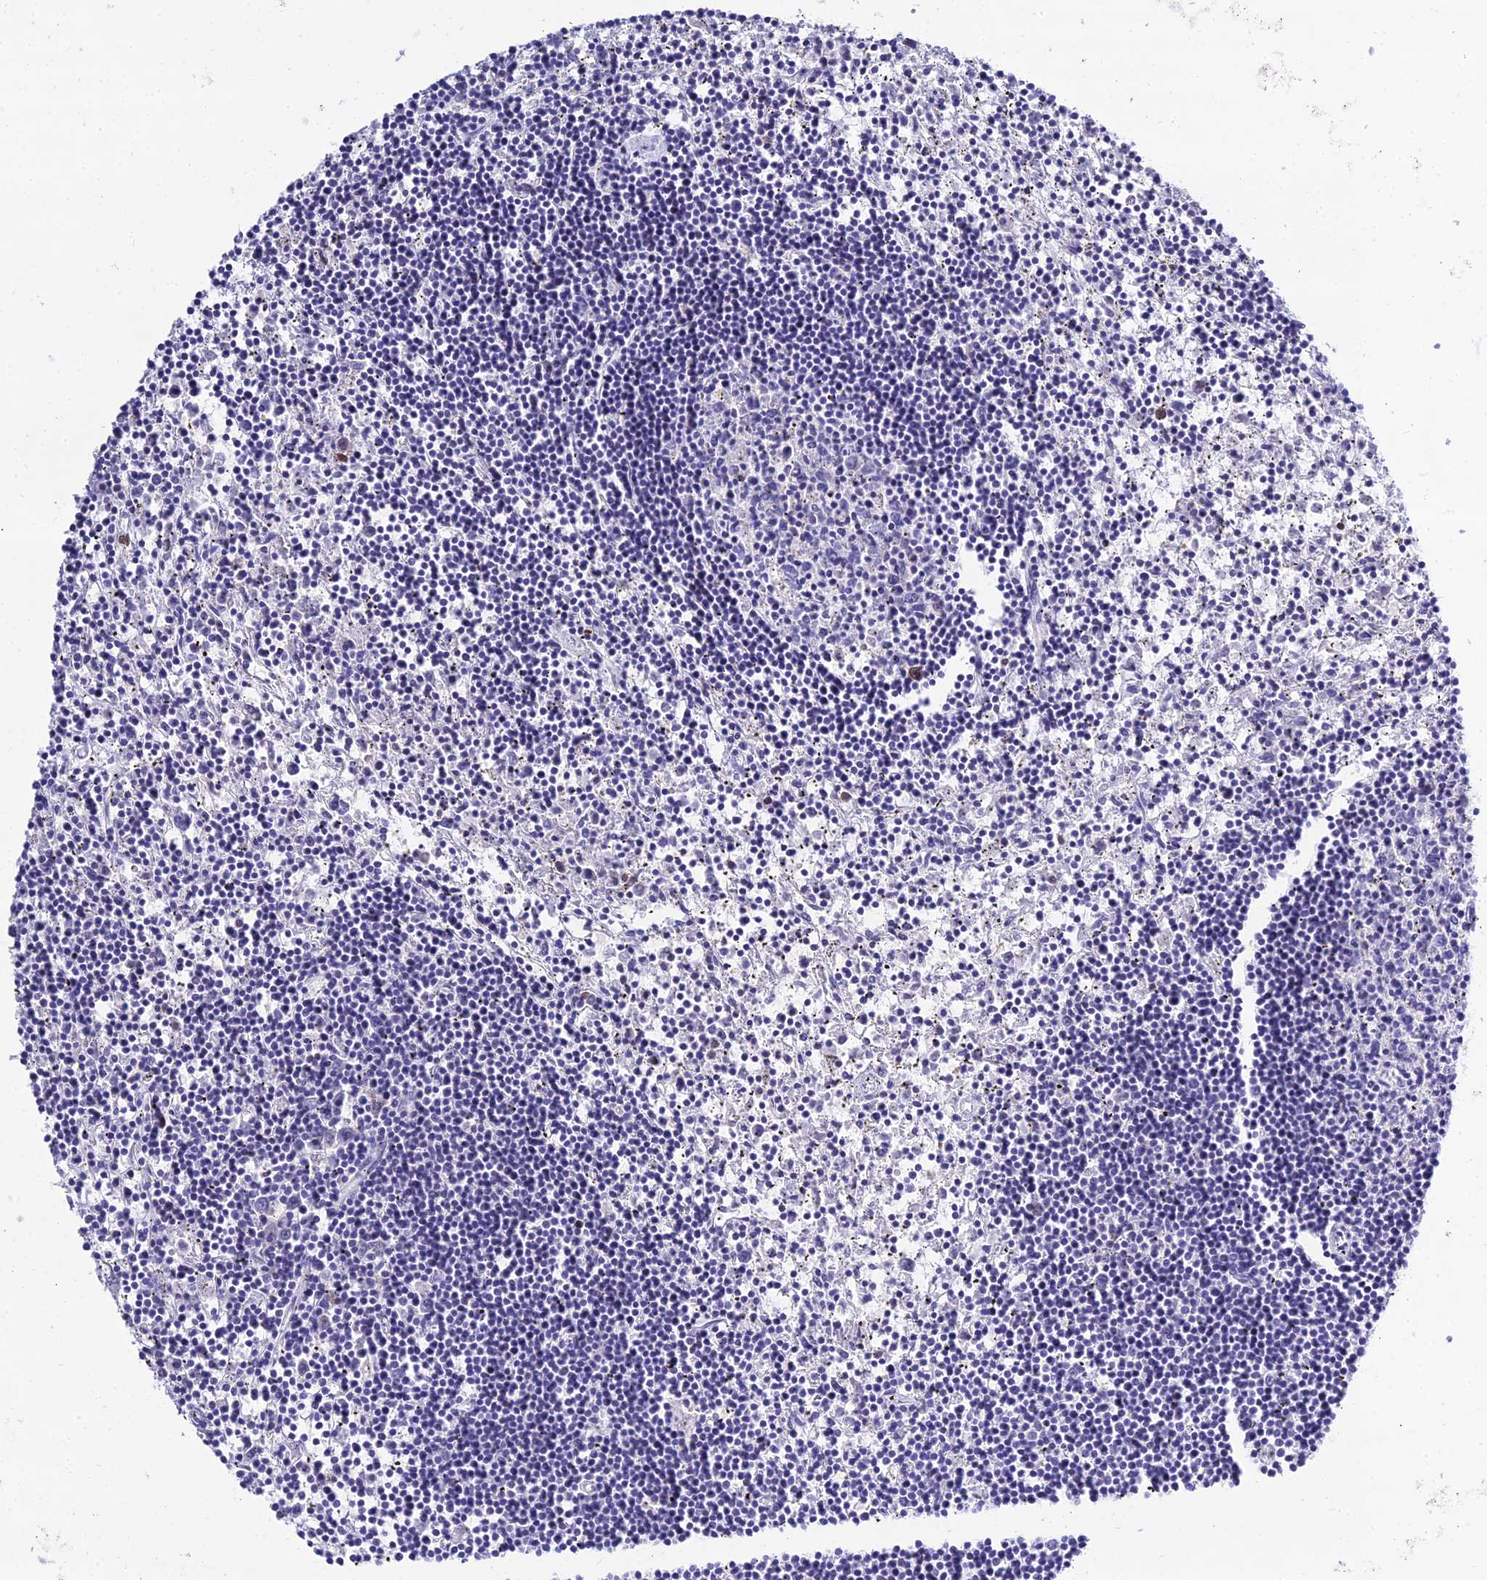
{"staining": {"intensity": "negative", "quantity": "none", "location": "none"}, "tissue": "lymphoma", "cell_type": "Tumor cells", "image_type": "cancer", "snomed": [{"axis": "morphology", "description": "Malignant lymphoma, non-Hodgkin's type, Low grade"}, {"axis": "topography", "description": "Spleen"}], "caption": "Immunohistochemistry of lymphoma exhibits no positivity in tumor cells. (DAB (3,3'-diaminobenzidine) immunohistochemistry (IHC) visualized using brightfield microscopy, high magnification).", "gene": "PPP4R2", "patient": {"sex": "male", "age": 76}}